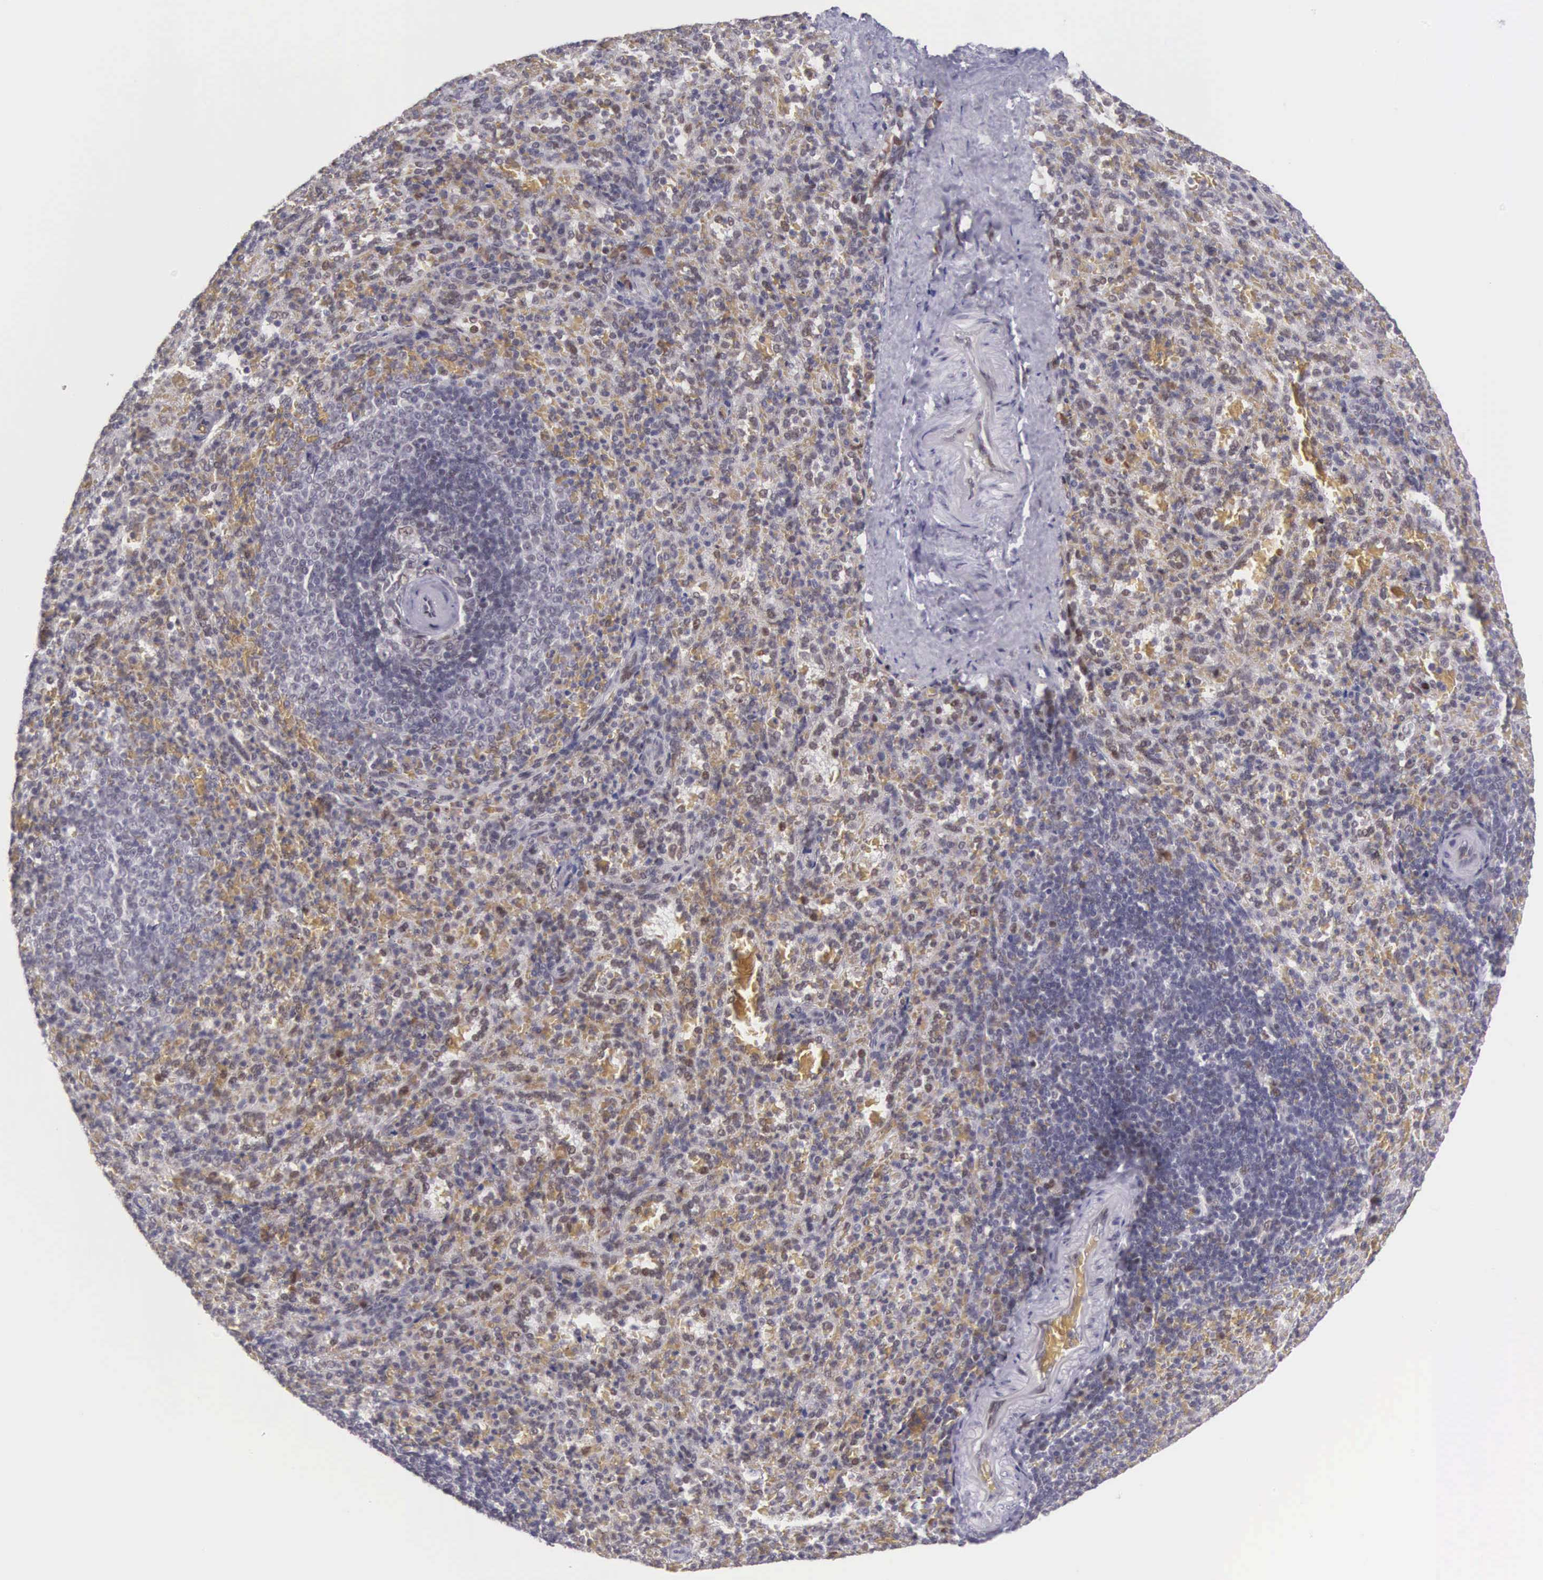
{"staining": {"intensity": "moderate", "quantity": "<25%", "location": "cytoplasmic/membranous"}, "tissue": "spleen", "cell_type": "Cells in red pulp", "image_type": "normal", "snomed": [{"axis": "morphology", "description": "Normal tissue, NOS"}, {"axis": "topography", "description": "Spleen"}], "caption": "Immunohistochemistry of benign human spleen exhibits low levels of moderate cytoplasmic/membranous expression in approximately <25% of cells in red pulp.", "gene": "SLC25A21", "patient": {"sex": "female", "age": 21}}